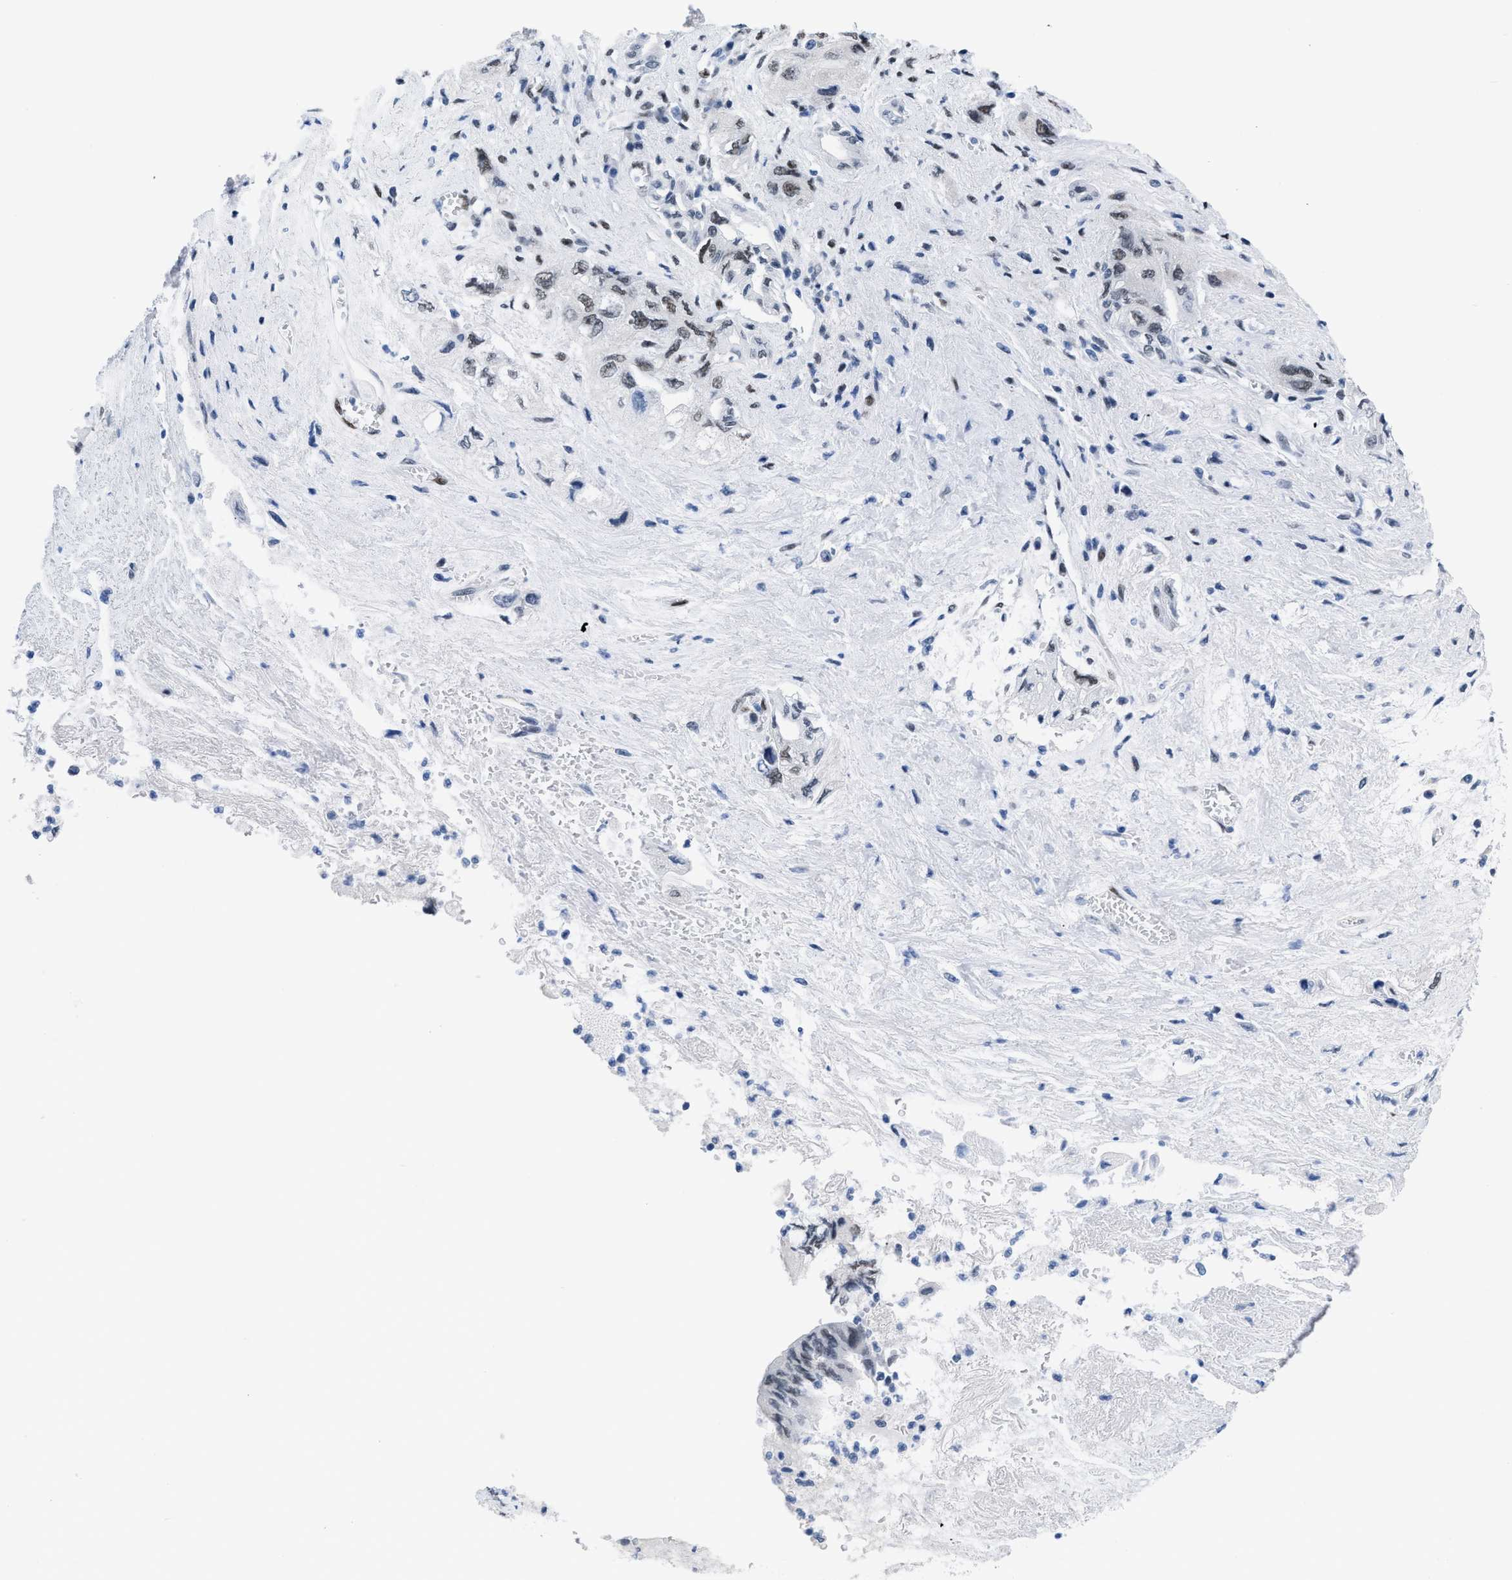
{"staining": {"intensity": "moderate", "quantity": "25%-75%", "location": "nuclear"}, "tissue": "pancreatic cancer", "cell_type": "Tumor cells", "image_type": "cancer", "snomed": [{"axis": "morphology", "description": "Adenocarcinoma, NOS"}, {"axis": "topography", "description": "Pancreas"}], "caption": "Pancreatic cancer stained with DAB immunohistochemistry demonstrates medium levels of moderate nuclear staining in about 25%-75% of tumor cells. (DAB (3,3'-diaminobenzidine) IHC, brown staining for protein, blue staining for nuclei).", "gene": "CTBP1", "patient": {"sex": "female", "age": 73}}